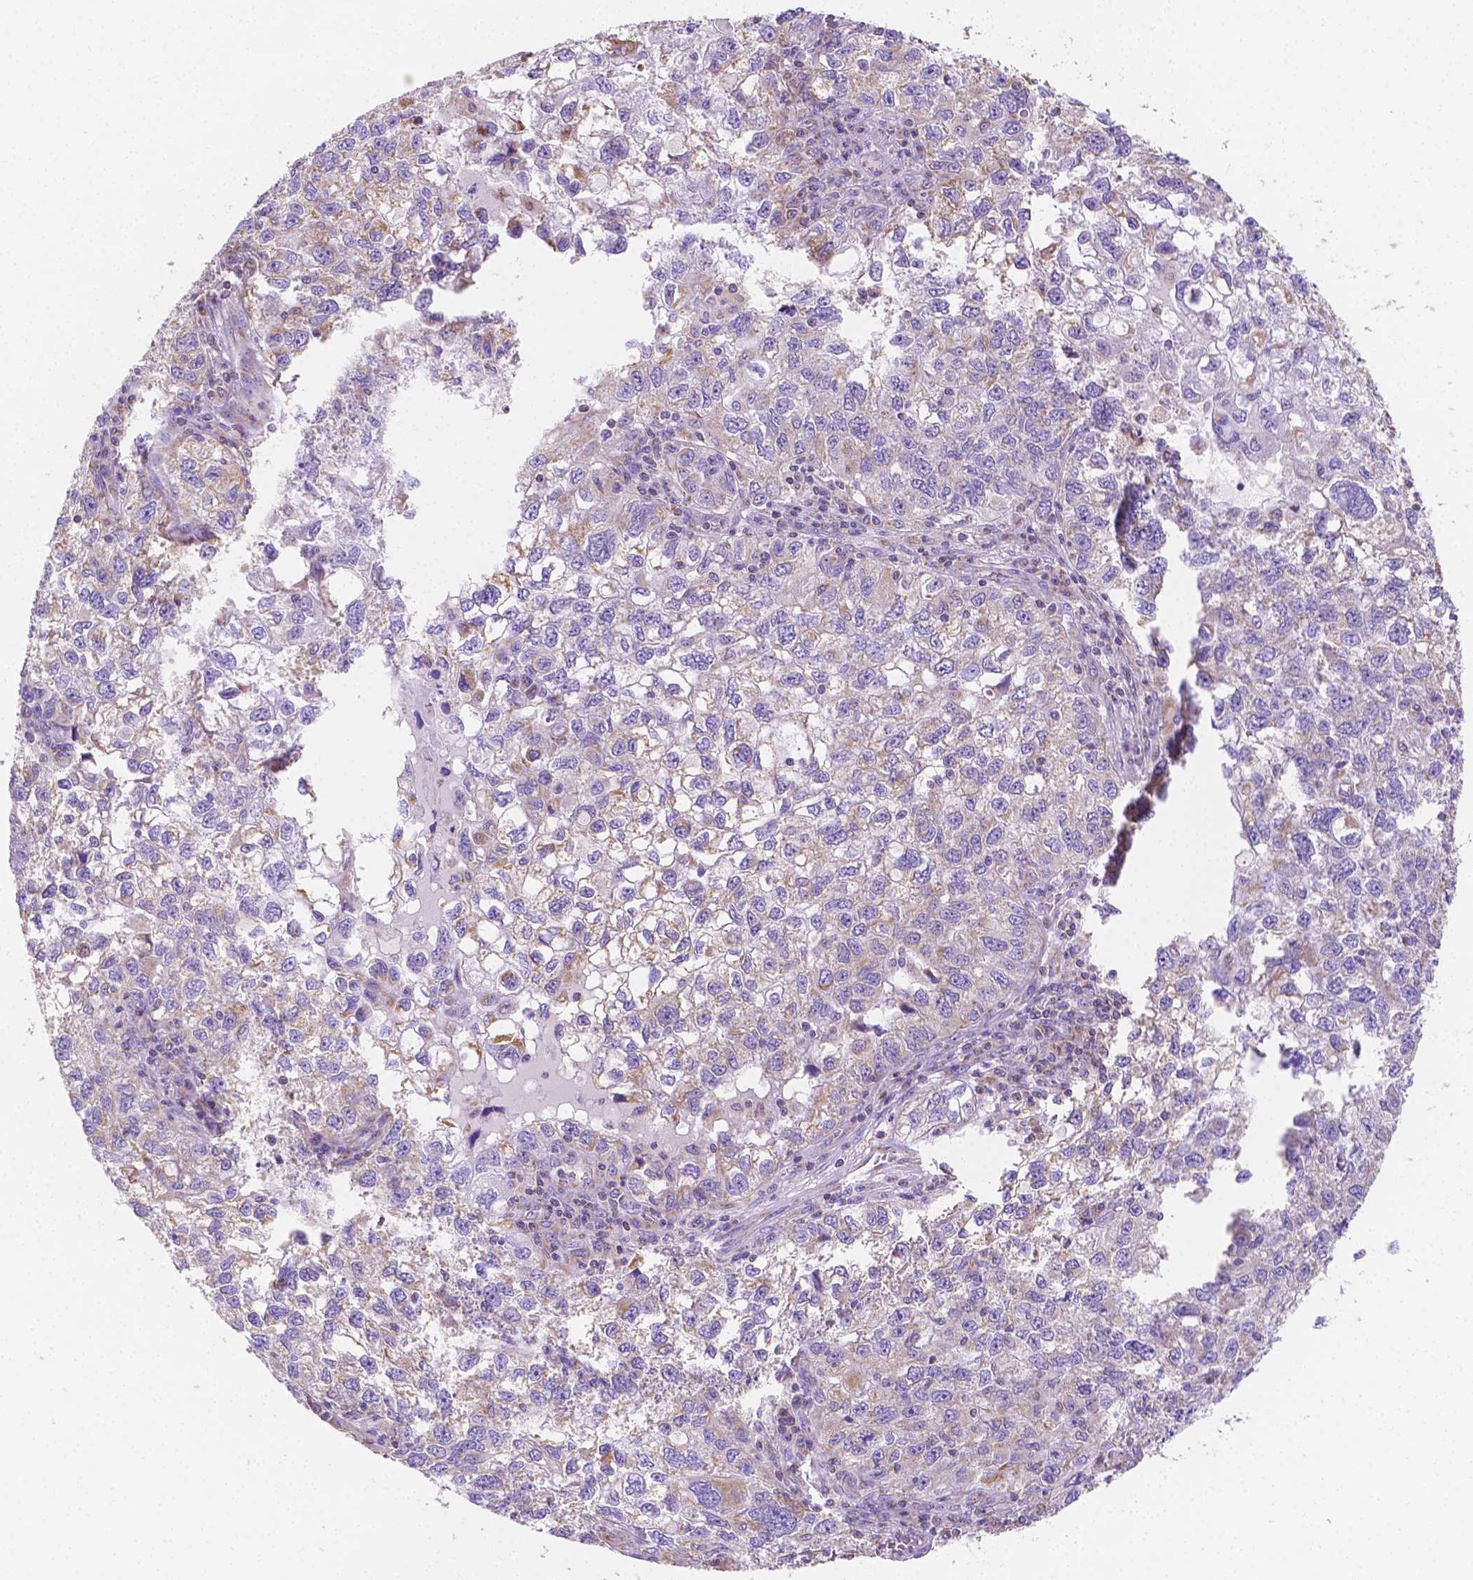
{"staining": {"intensity": "moderate", "quantity": "25%-75%", "location": "cytoplasmic/membranous"}, "tissue": "cervical cancer", "cell_type": "Tumor cells", "image_type": "cancer", "snomed": [{"axis": "morphology", "description": "Squamous cell carcinoma, NOS"}, {"axis": "topography", "description": "Cervix"}], "caption": "IHC staining of cervical cancer, which demonstrates medium levels of moderate cytoplasmic/membranous expression in about 25%-75% of tumor cells indicating moderate cytoplasmic/membranous protein positivity. The staining was performed using DAB (brown) for protein detection and nuclei were counterstained in hematoxylin (blue).", "gene": "SGTB", "patient": {"sex": "female", "age": 55}}